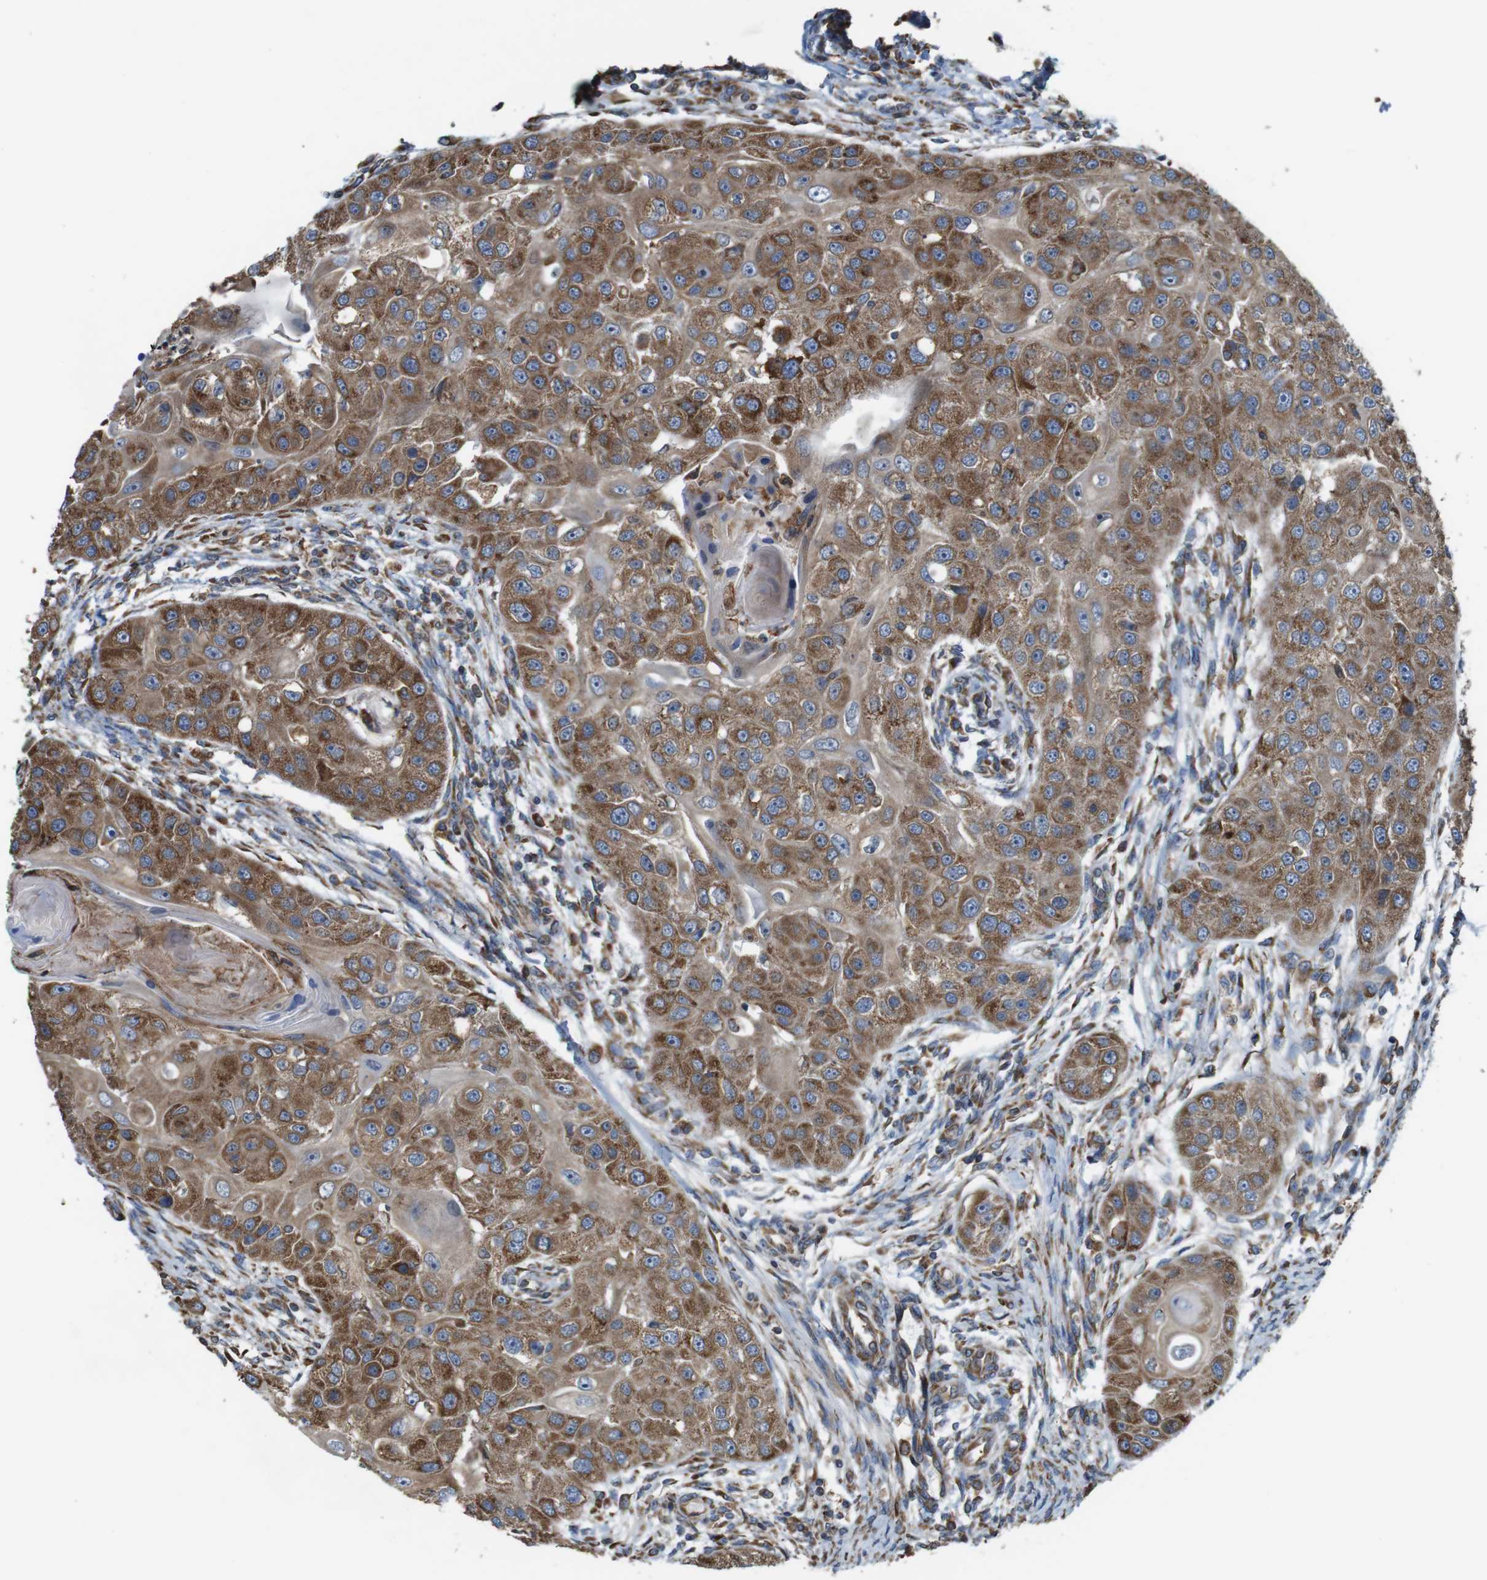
{"staining": {"intensity": "moderate", "quantity": ">75%", "location": "cytoplasmic/membranous"}, "tissue": "head and neck cancer", "cell_type": "Tumor cells", "image_type": "cancer", "snomed": [{"axis": "morphology", "description": "Normal tissue, NOS"}, {"axis": "morphology", "description": "Squamous cell carcinoma, NOS"}, {"axis": "topography", "description": "Skeletal muscle"}, {"axis": "topography", "description": "Head-Neck"}], "caption": "IHC of head and neck cancer (squamous cell carcinoma) demonstrates medium levels of moderate cytoplasmic/membranous staining in approximately >75% of tumor cells.", "gene": "UGGT1", "patient": {"sex": "male", "age": 51}}